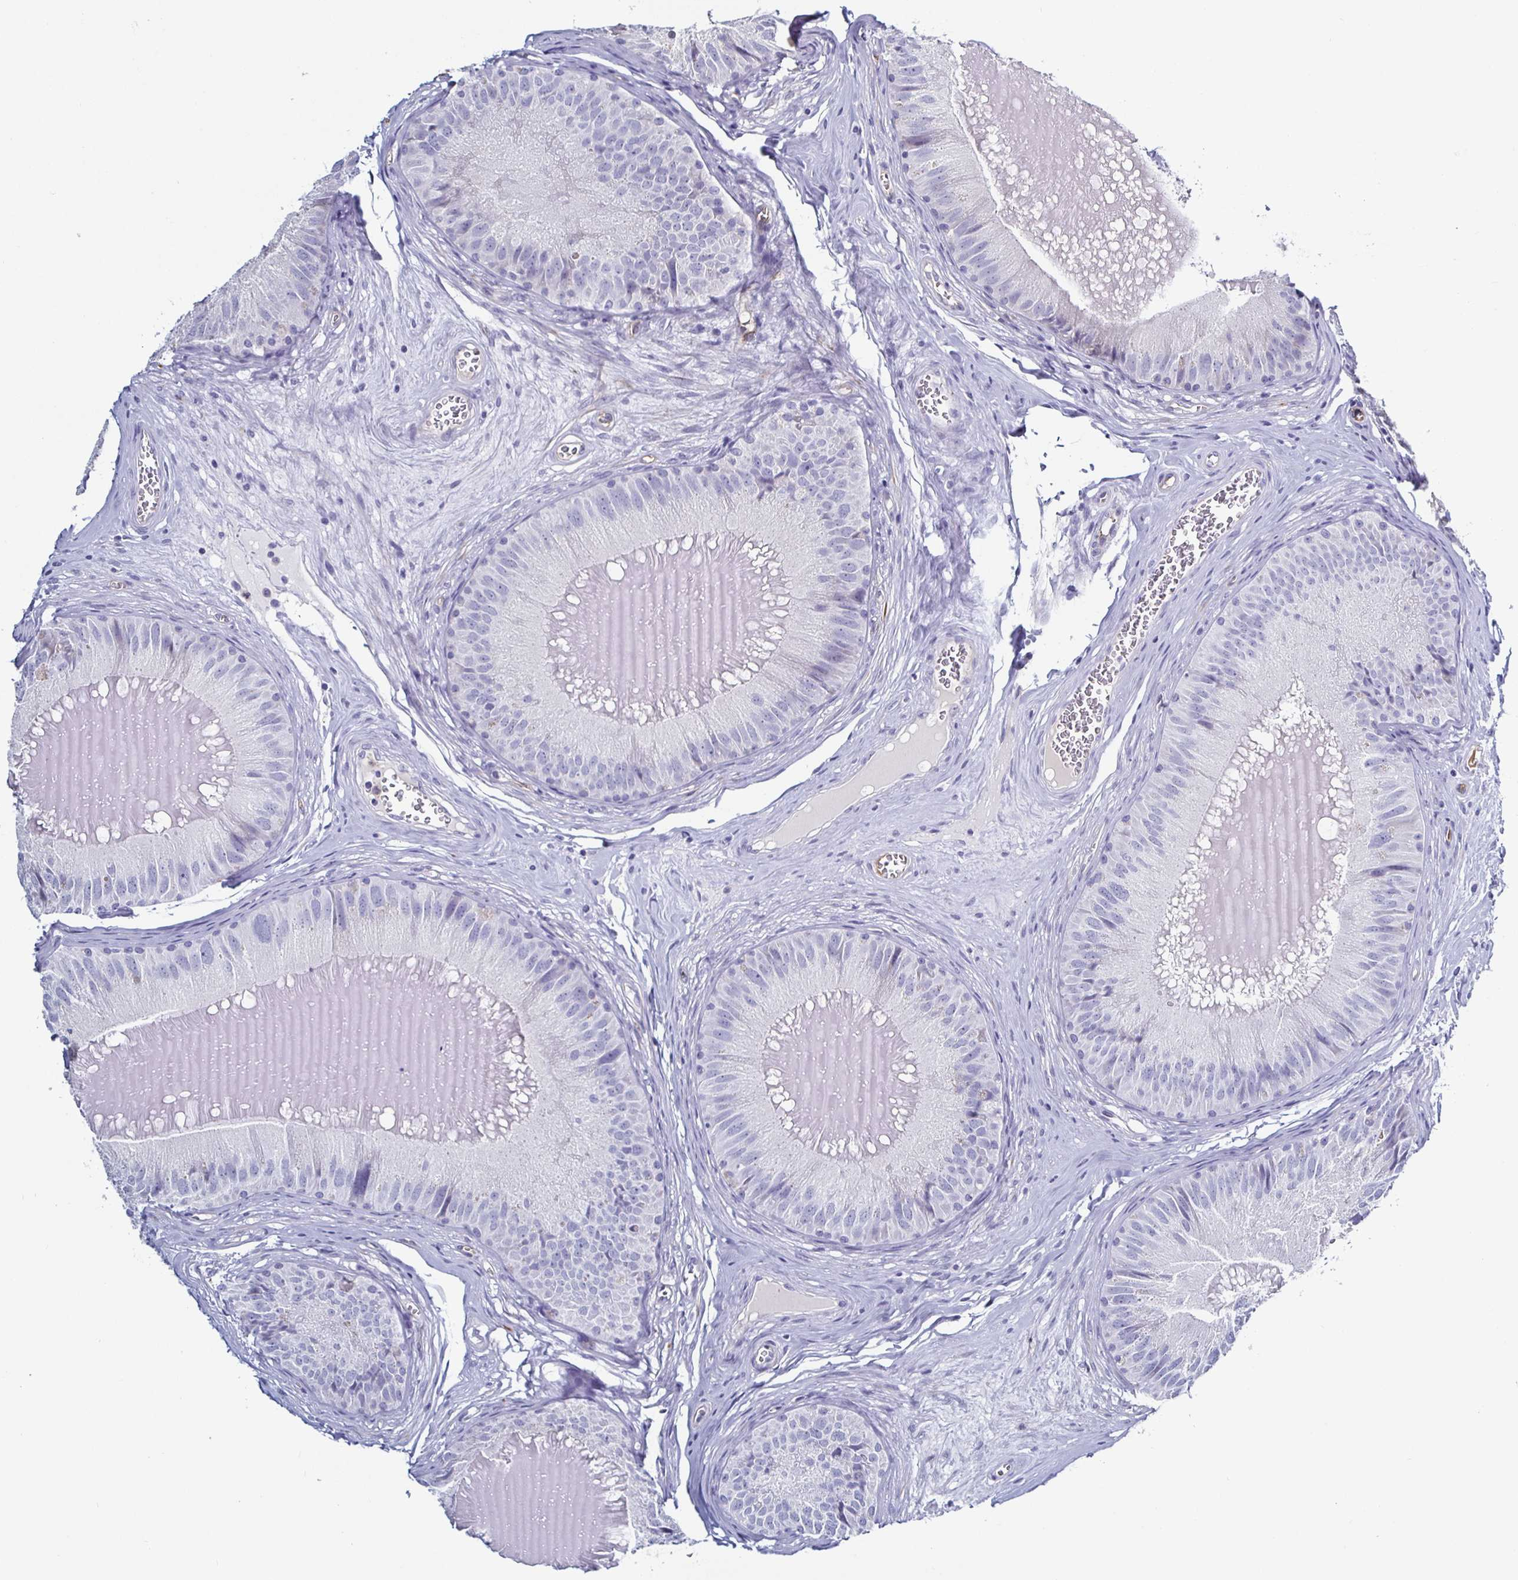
{"staining": {"intensity": "negative", "quantity": "none", "location": "none"}, "tissue": "epididymis", "cell_type": "Glandular cells", "image_type": "normal", "snomed": [{"axis": "morphology", "description": "Normal tissue, NOS"}, {"axis": "topography", "description": "Epididymis, spermatic cord, NOS"}], "caption": "Epididymis stained for a protein using immunohistochemistry (IHC) exhibits no staining glandular cells.", "gene": "ACSBG2", "patient": {"sex": "male", "age": 39}}